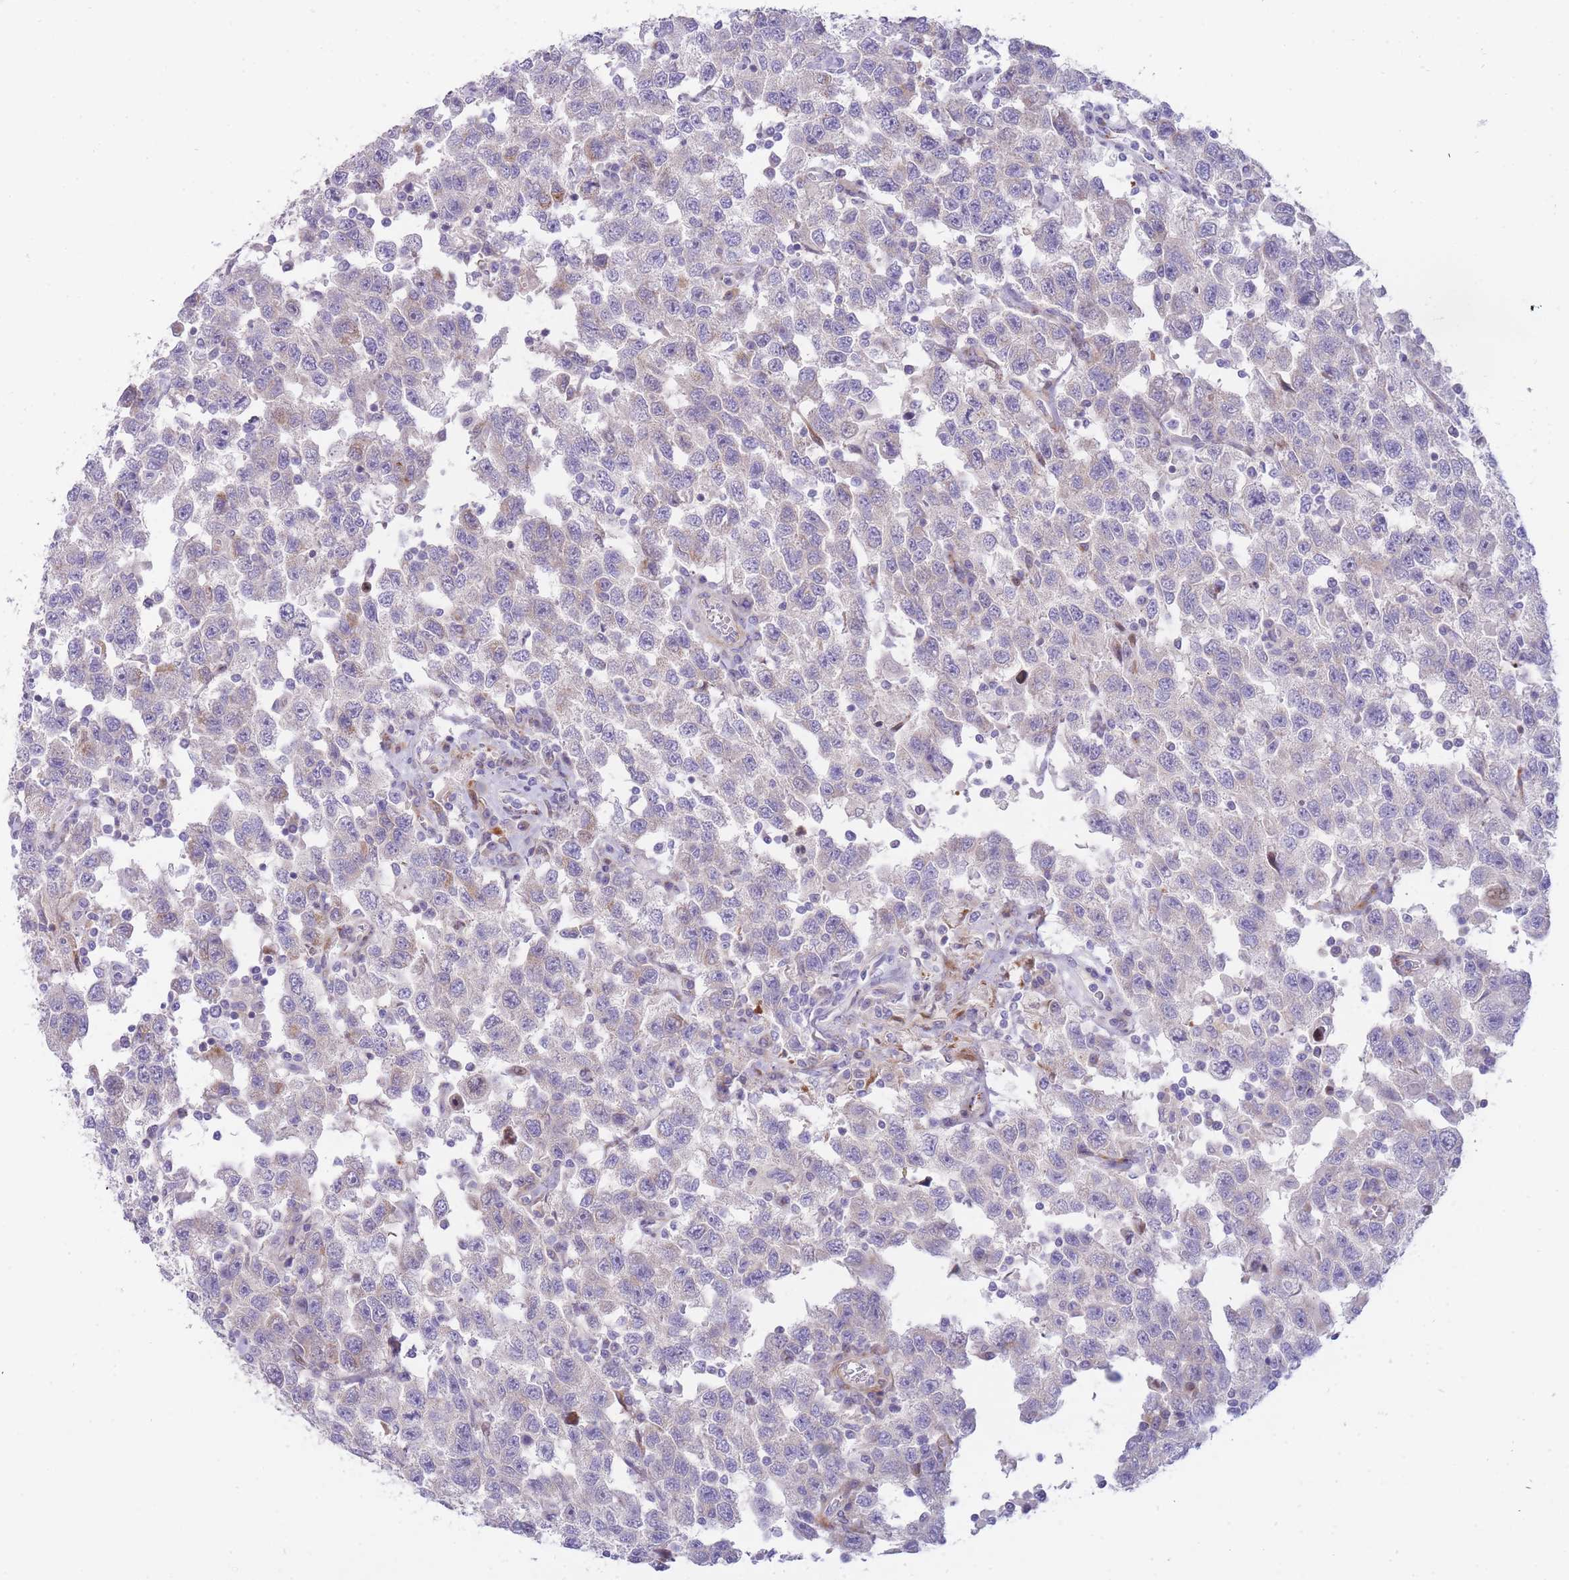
{"staining": {"intensity": "negative", "quantity": "none", "location": "none"}, "tissue": "testis cancer", "cell_type": "Tumor cells", "image_type": "cancer", "snomed": [{"axis": "morphology", "description": "Seminoma, NOS"}, {"axis": "topography", "description": "Testis"}], "caption": "IHC image of testis seminoma stained for a protein (brown), which exhibits no expression in tumor cells.", "gene": "ATP5MC2", "patient": {"sex": "male", "age": 41}}